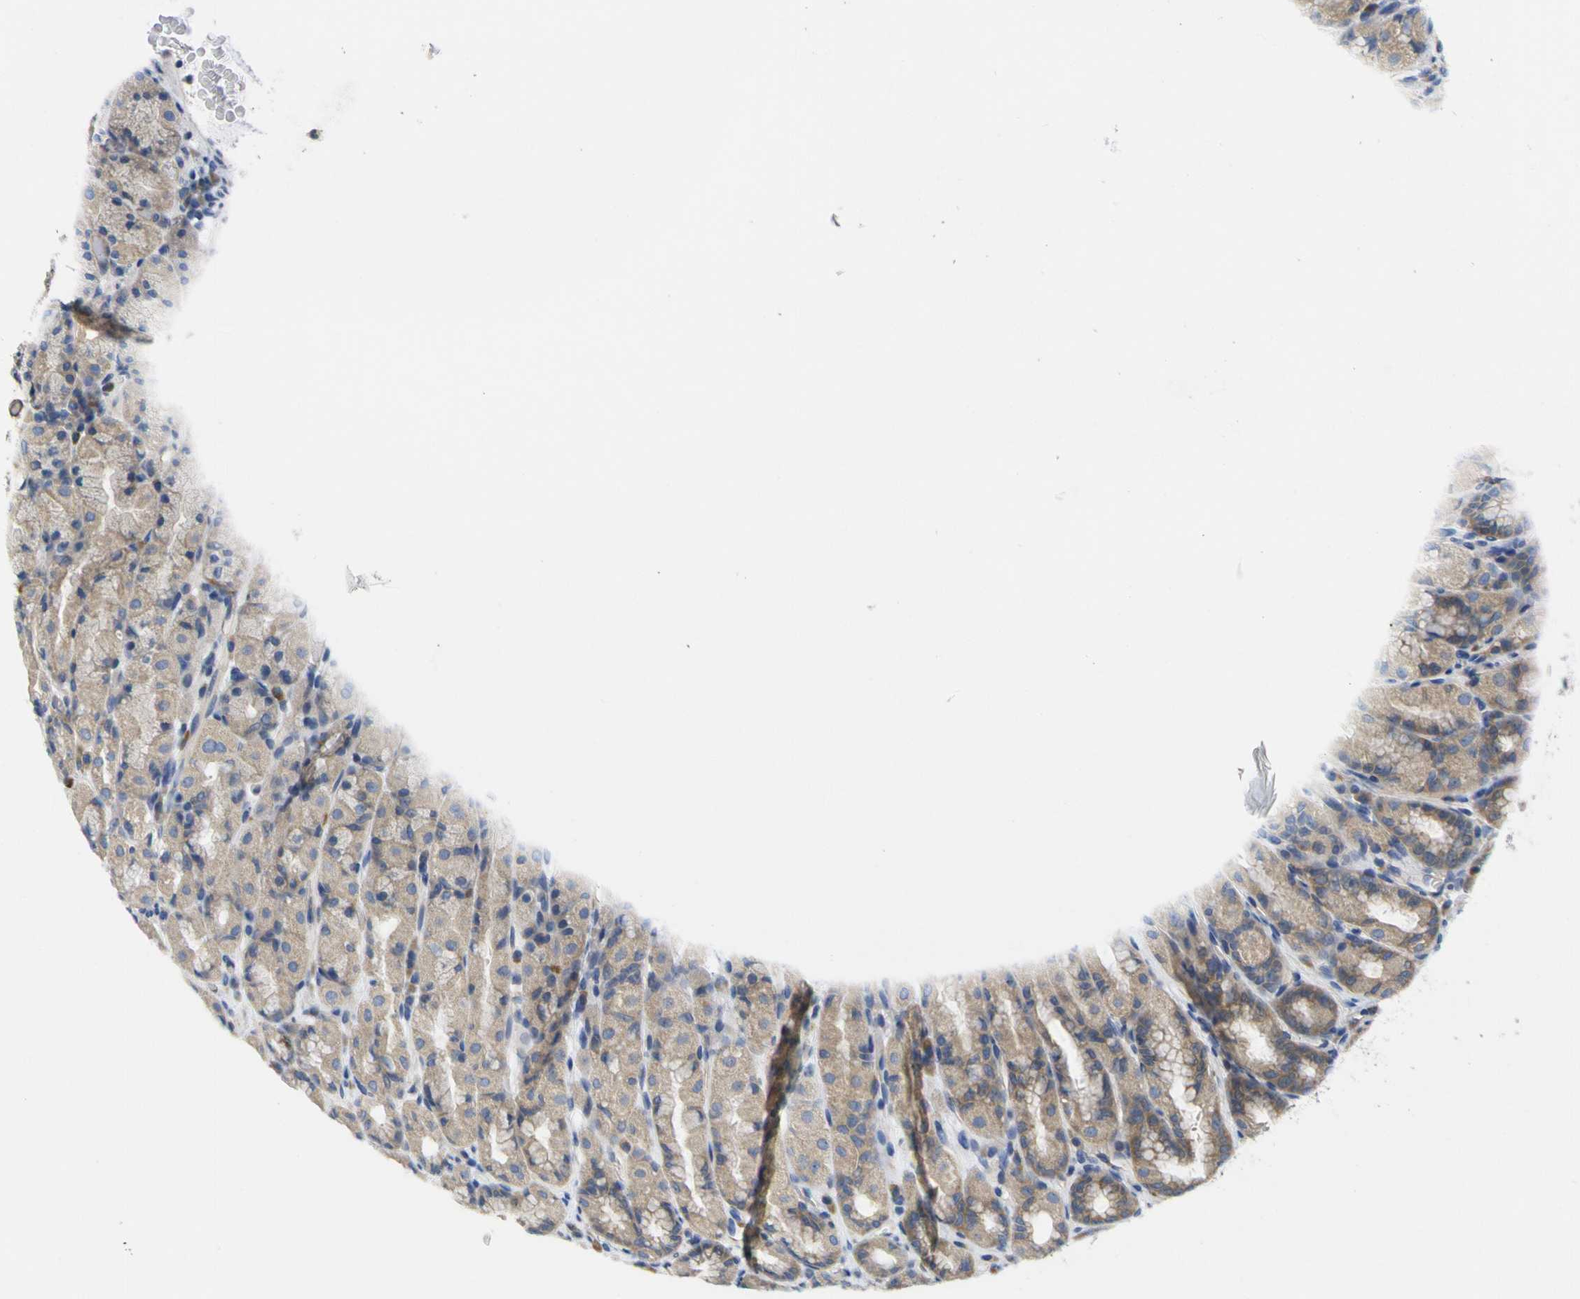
{"staining": {"intensity": "moderate", "quantity": ">75%", "location": "cytoplasmic/membranous"}, "tissue": "stomach", "cell_type": "Glandular cells", "image_type": "normal", "snomed": [{"axis": "morphology", "description": "Normal tissue, NOS"}, {"axis": "topography", "description": "Stomach, upper"}], "caption": "Protein expression analysis of normal stomach exhibits moderate cytoplasmic/membranous positivity in about >75% of glandular cells.", "gene": "USH1C", "patient": {"sex": "male", "age": 68}}